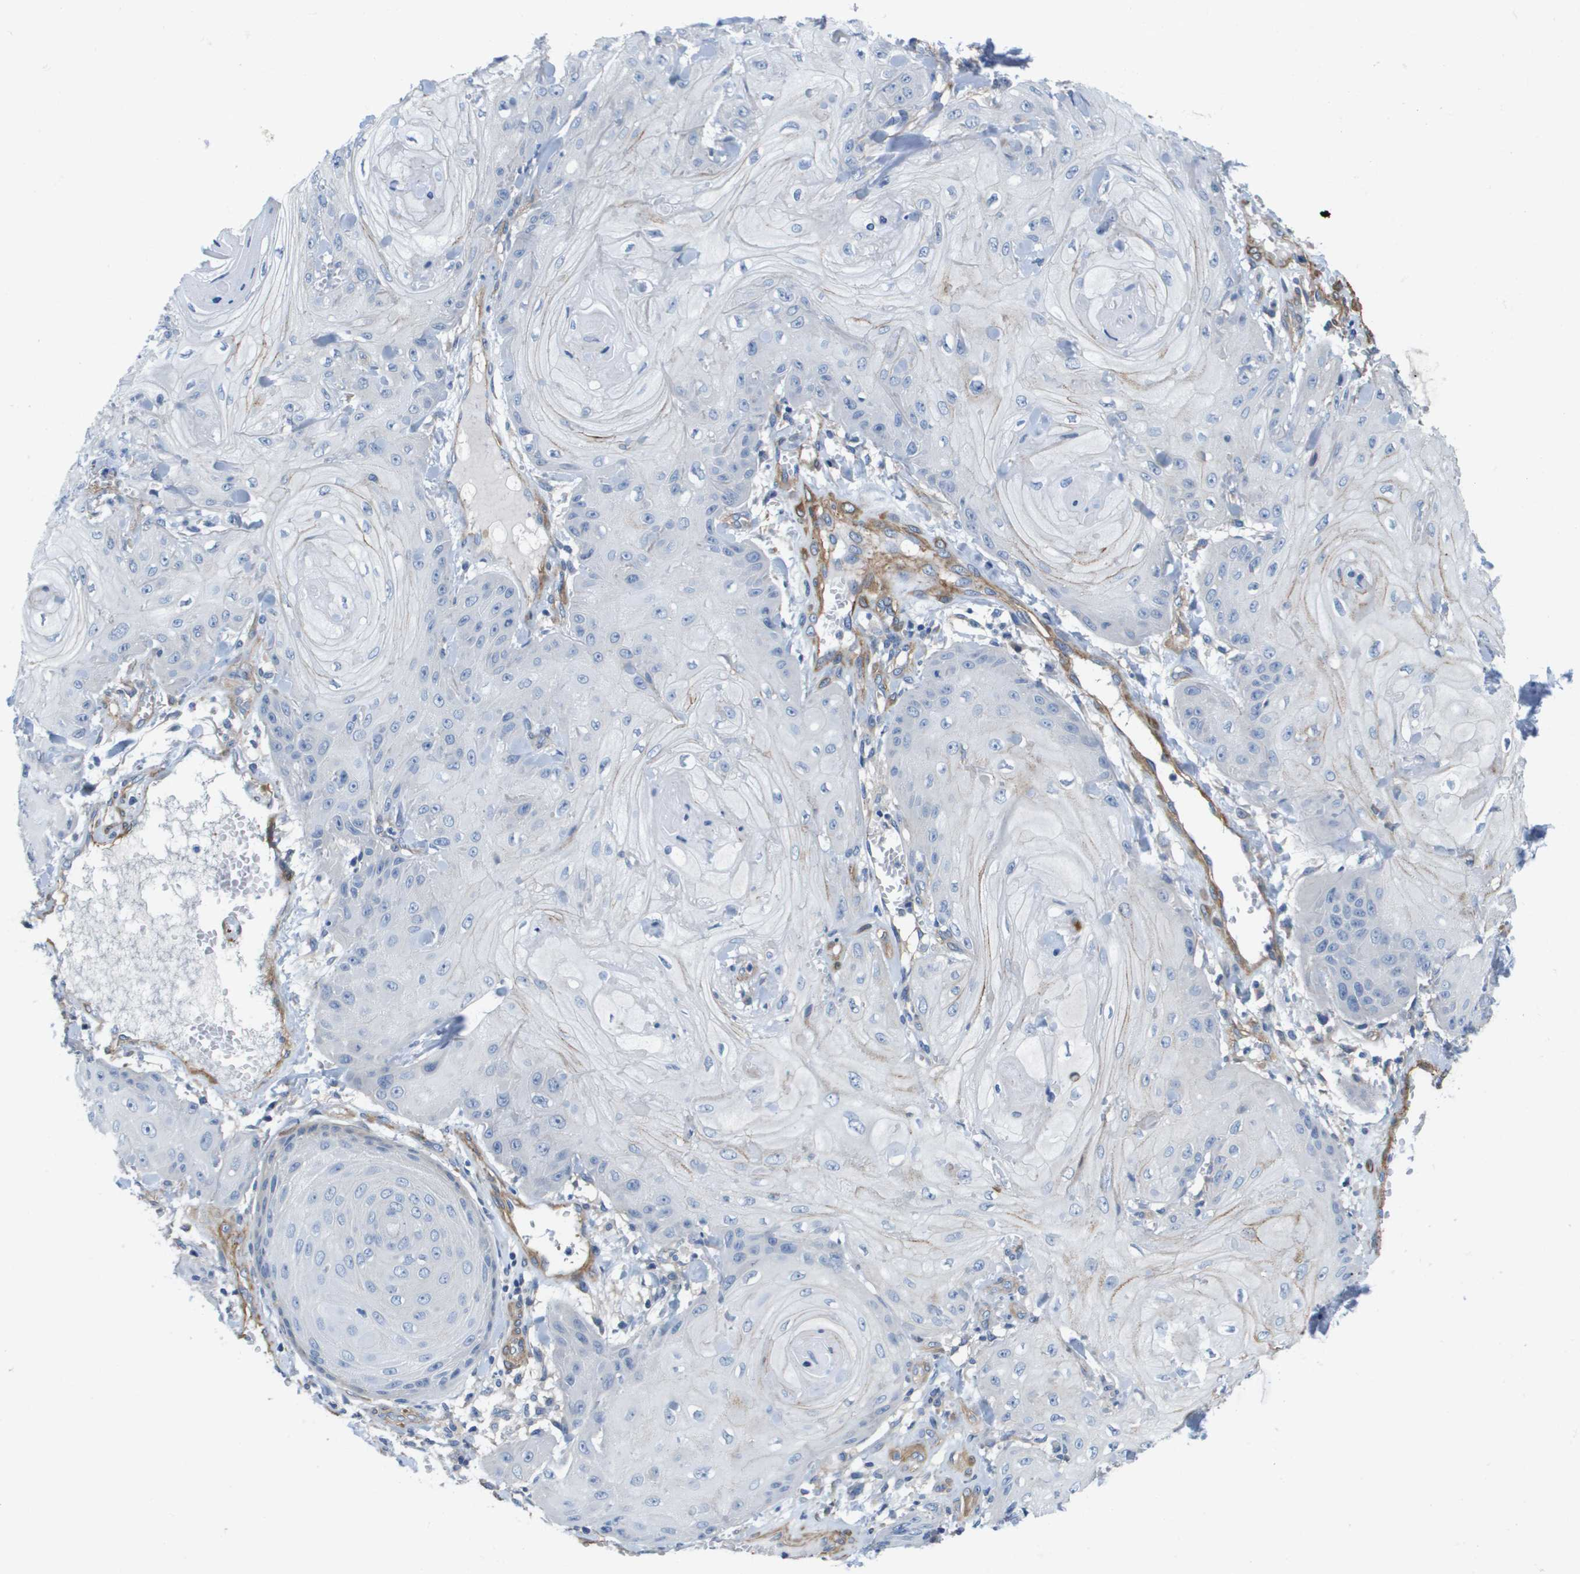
{"staining": {"intensity": "negative", "quantity": "none", "location": "none"}, "tissue": "skin cancer", "cell_type": "Tumor cells", "image_type": "cancer", "snomed": [{"axis": "morphology", "description": "Squamous cell carcinoma, NOS"}, {"axis": "topography", "description": "Skin"}], "caption": "The micrograph shows no staining of tumor cells in skin cancer. The staining was performed using DAB to visualize the protein expression in brown, while the nuclei were stained in blue with hematoxylin (Magnification: 20x).", "gene": "LPP", "patient": {"sex": "male", "age": 74}}